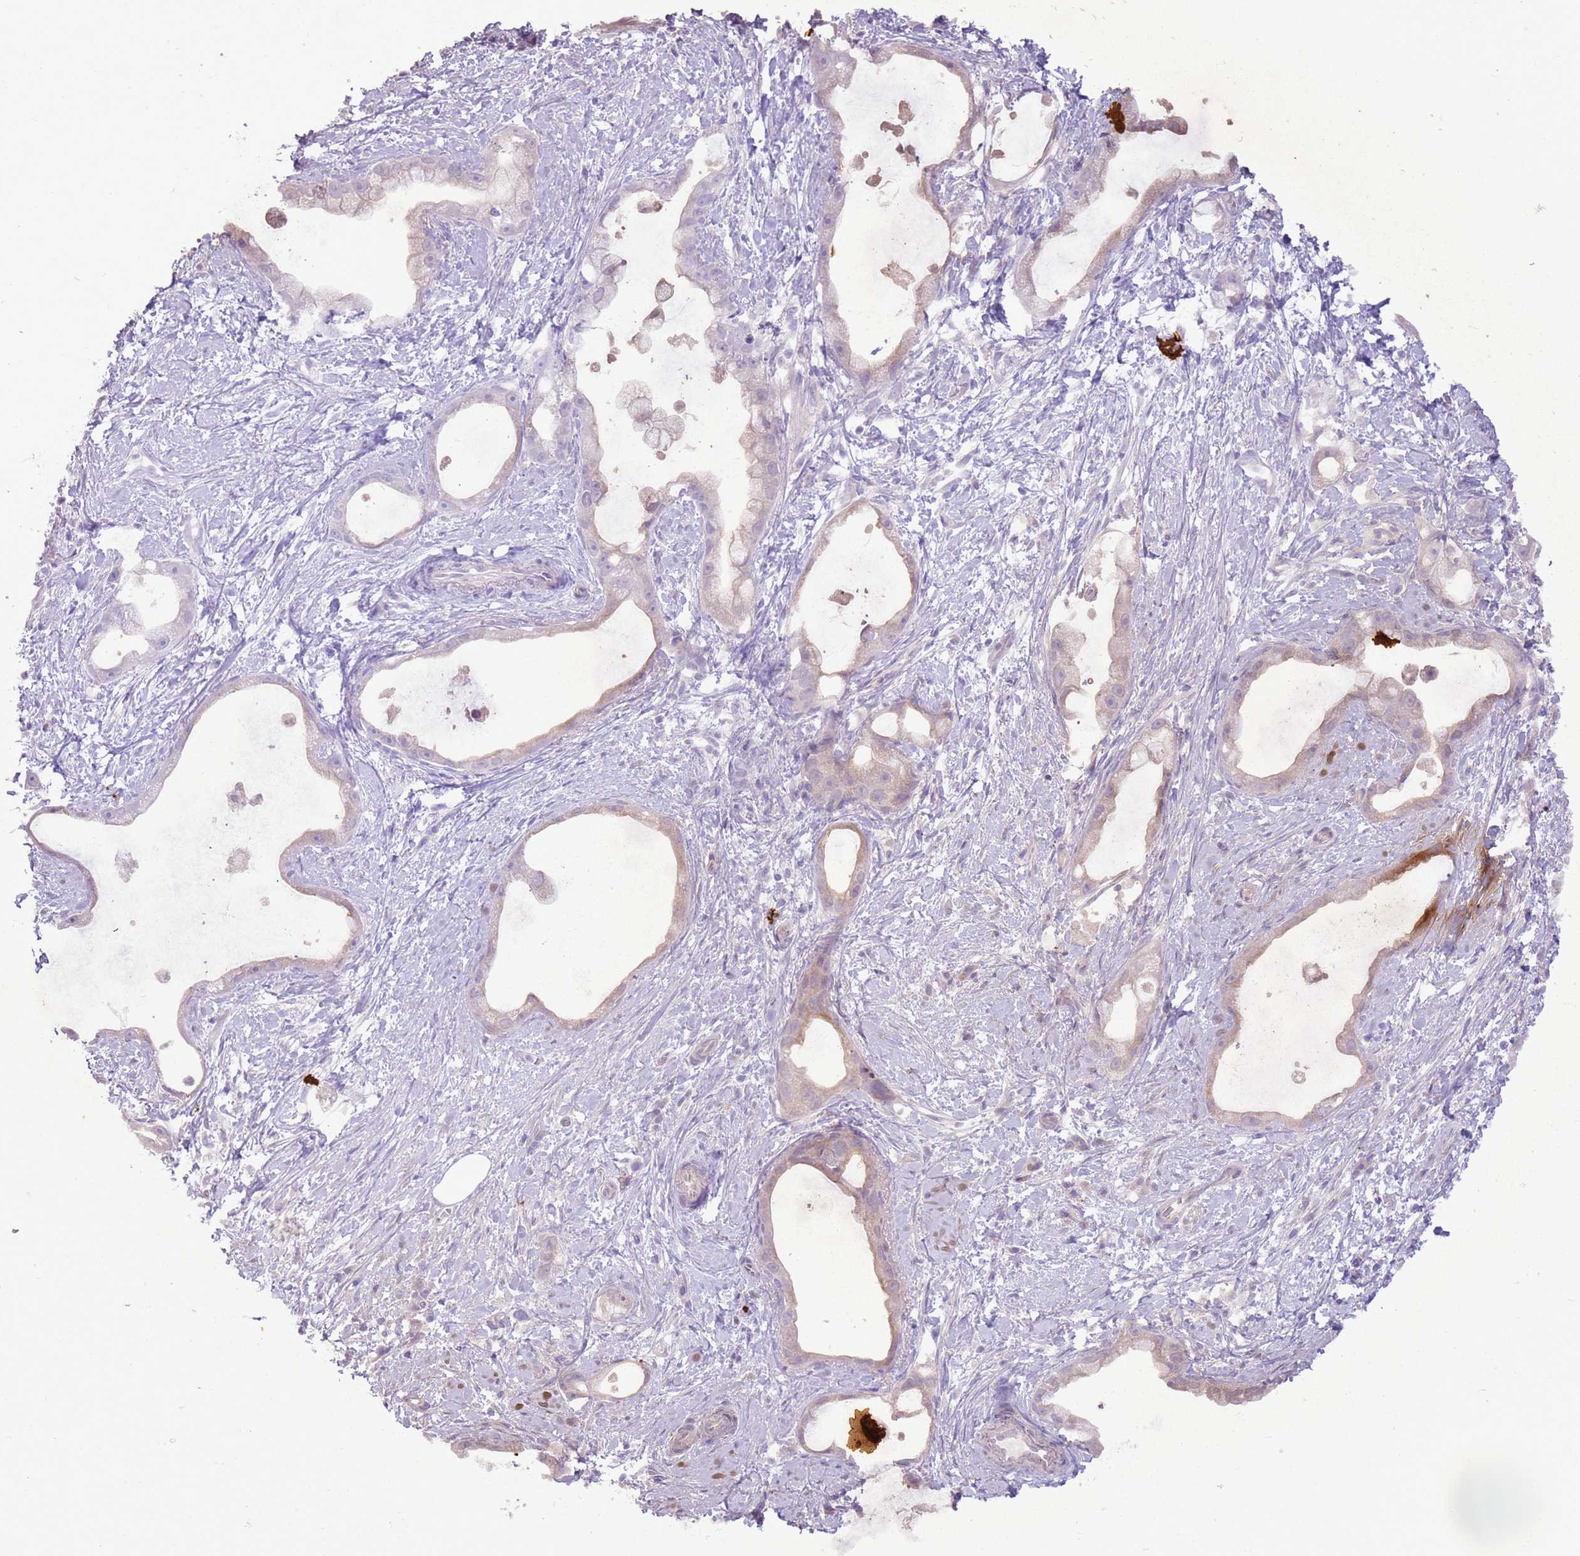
{"staining": {"intensity": "weak", "quantity": "<25%", "location": "cytoplasmic/membranous"}, "tissue": "stomach cancer", "cell_type": "Tumor cells", "image_type": "cancer", "snomed": [{"axis": "morphology", "description": "Adenocarcinoma, NOS"}, {"axis": "topography", "description": "Stomach"}], "caption": "Immunohistochemical staining of stomach adenocarcinoma reveals no significant staining in tumor cells.", "gene": "GMNN", "patient": {"sex": "male", "age": 55}}